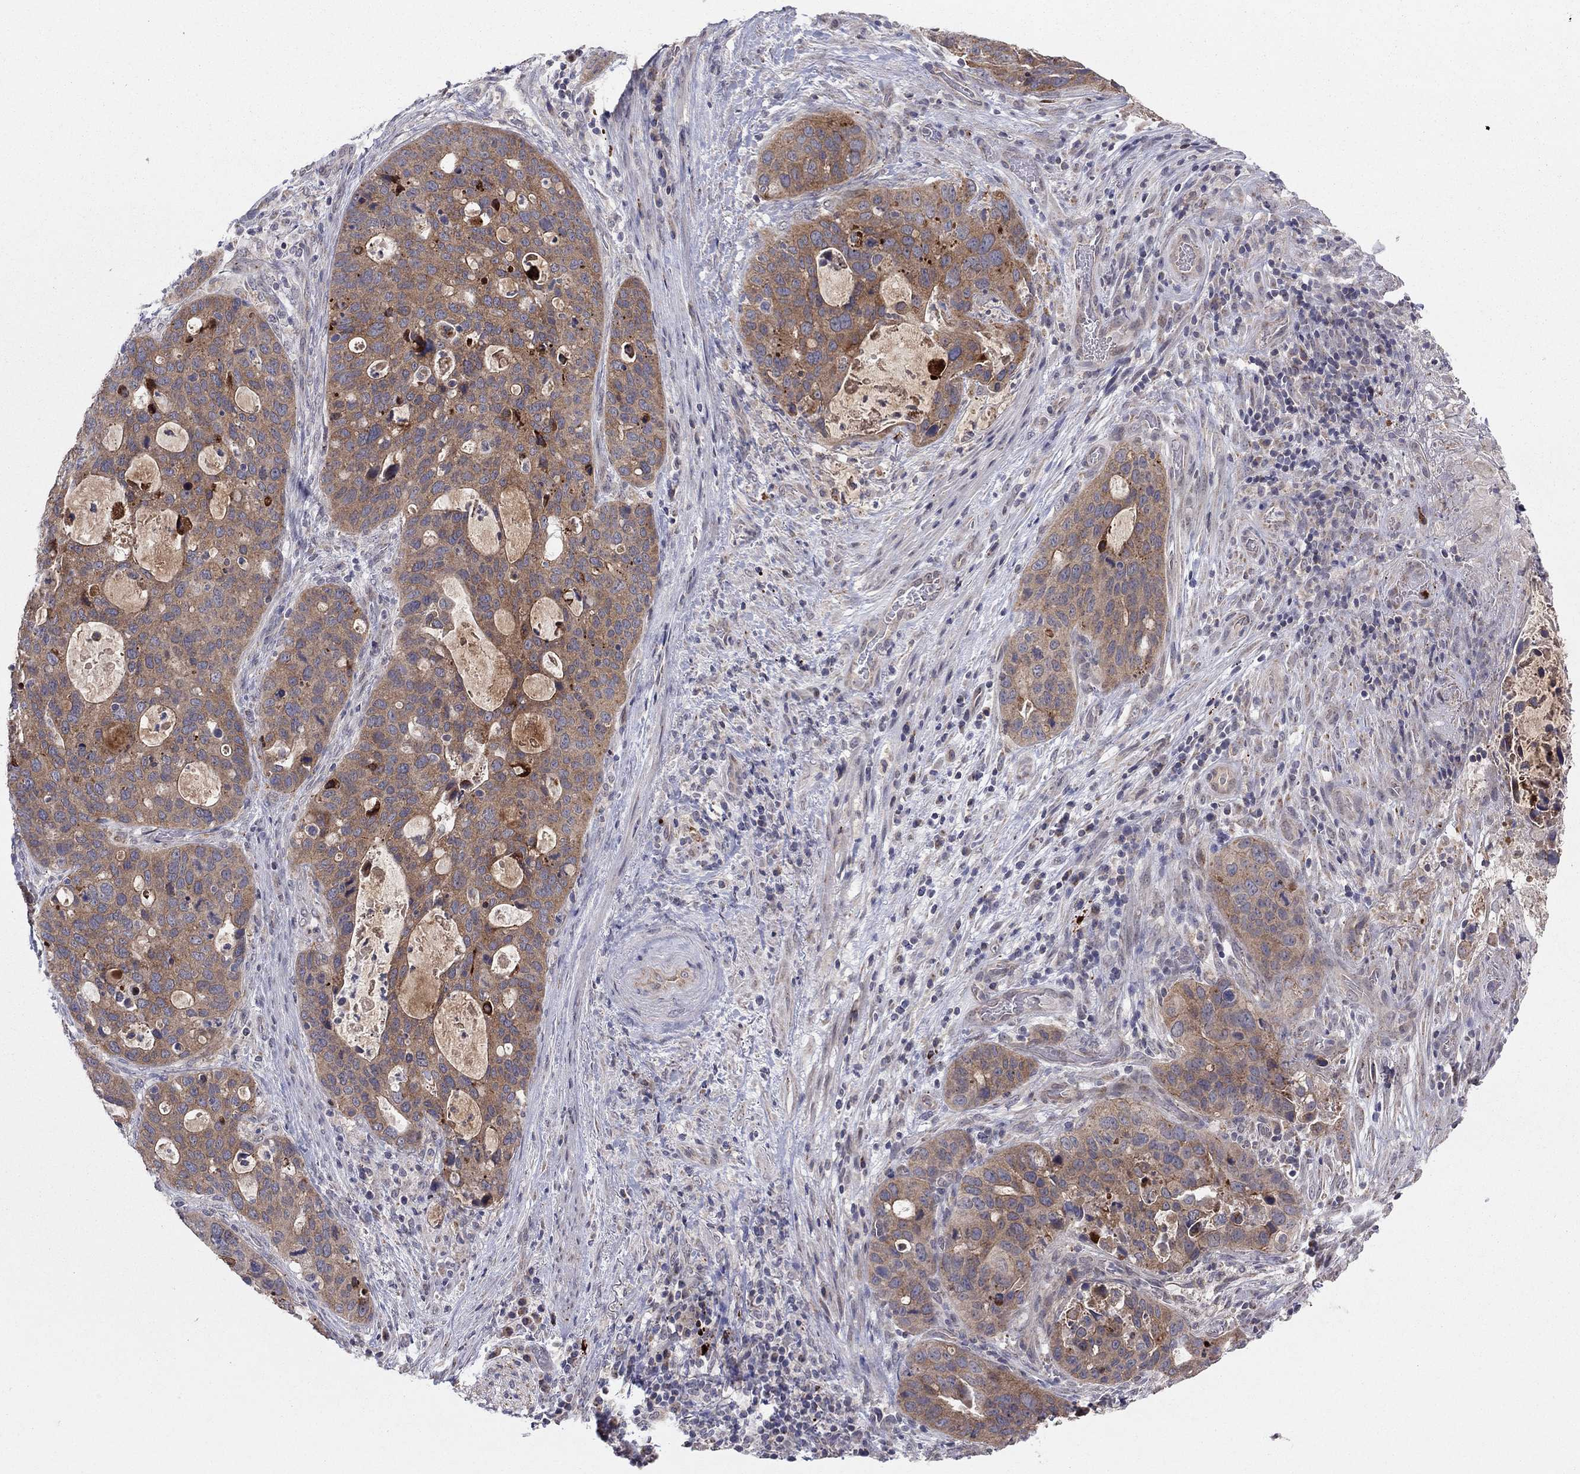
{"staining": {"intensity": "moderate", "quantity": ">75%", "location": "cytoplasmic/membranous"}, "tissue": "stomach cancer", "cell_type": "Tumor cells", "image_type": "cancer", "snomed": [{"axis": "morphology", "description": "Adenocarcinoma, NOS"}, {"axis": "topography", "description": "Stomach"}], "caption": "About >75% of tumor cells in stomach adenocarcinoma show moderate cytoplasmic/membranous protein expression as visualized by brown immunohistochemical staining.", "gene": "CRACDL", "patient": {"sex": "male", "age": 54}}